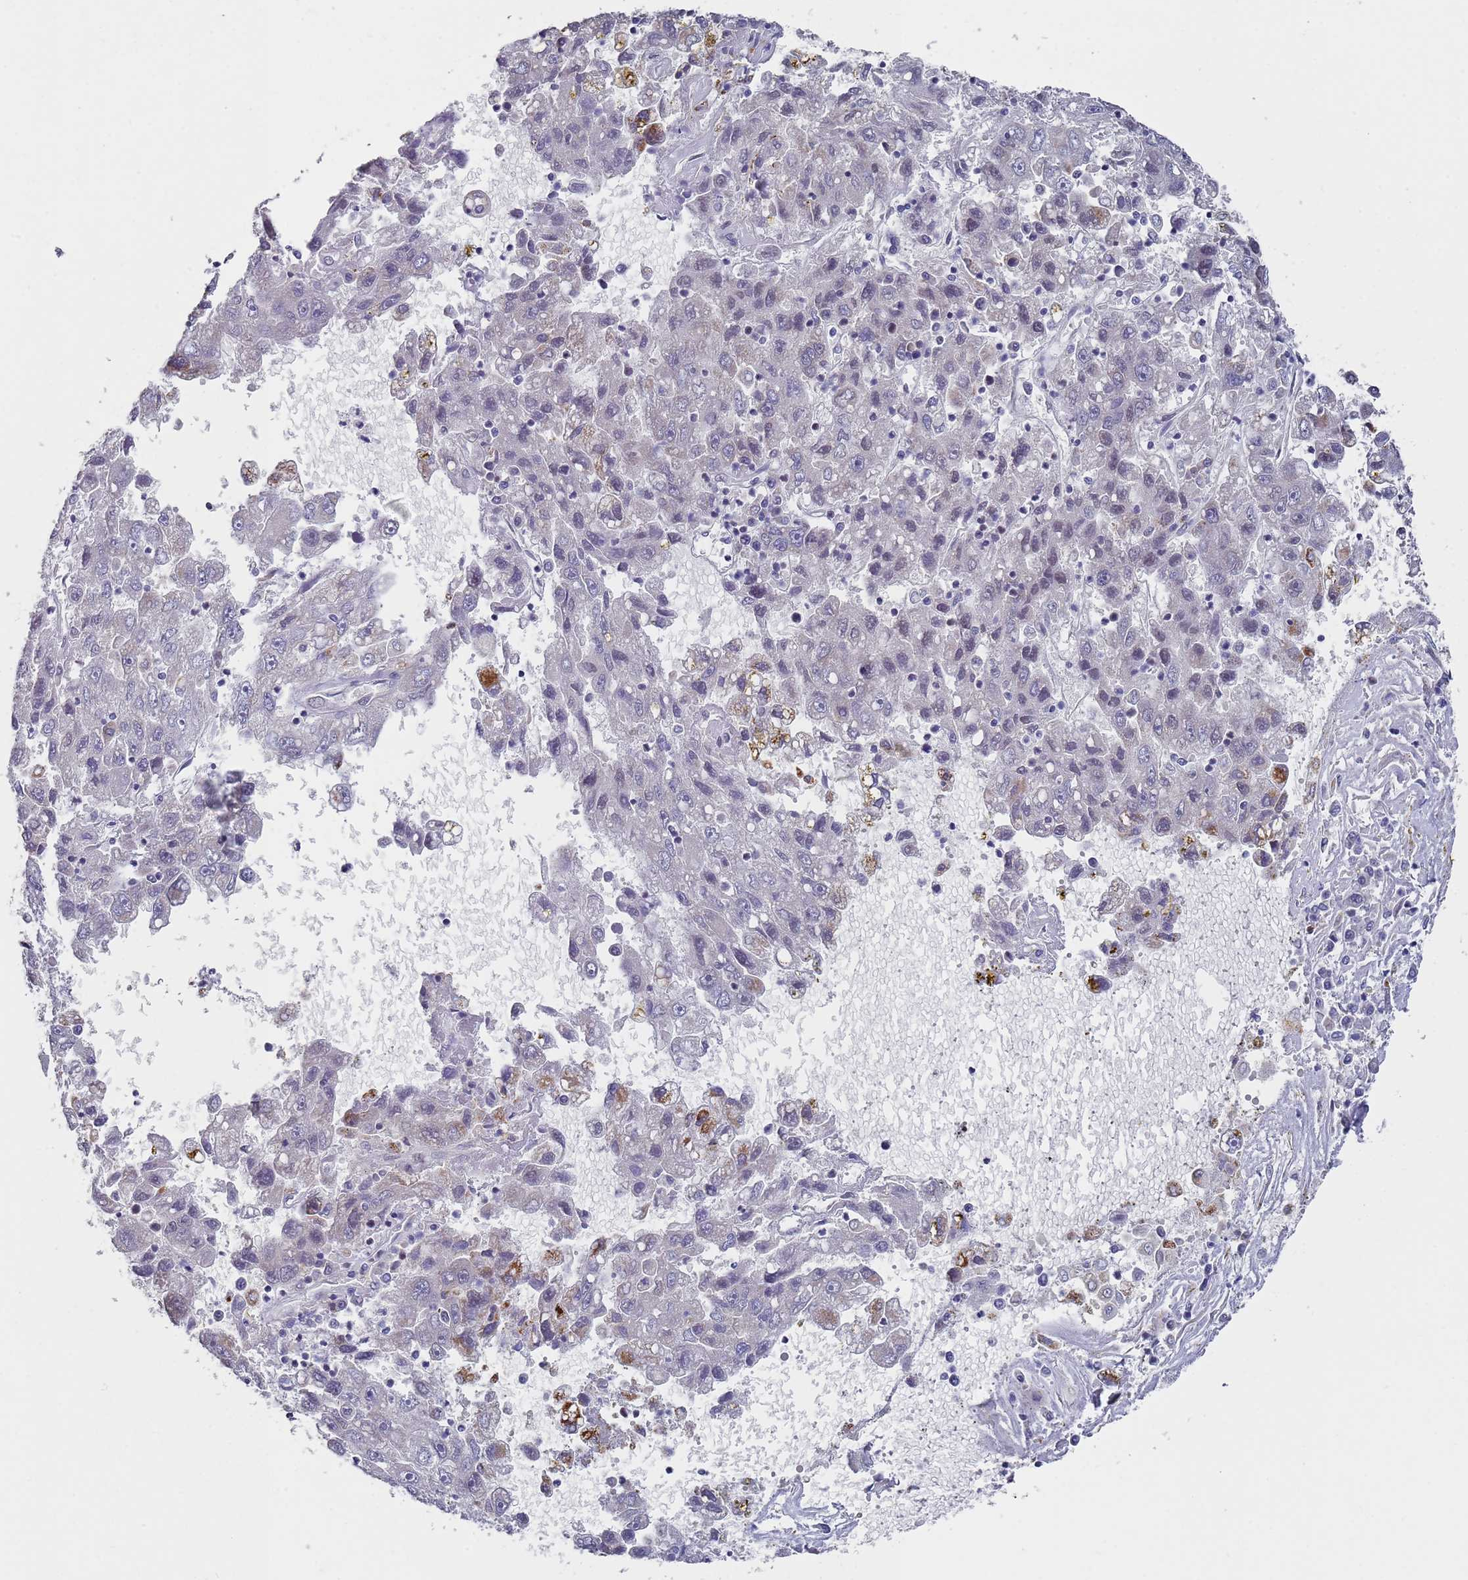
{"staining": {"intensity": "negative", "quantity": "none", "location": "none"}, "tissue": "liver cancer", "cell_type": "Tumor cells", "image_type": "cancer", "snomed": [{"axis": "morphology", "description": "Carcinoma, Hepatocellular, NOS"}, {"axis": "topography", "description": "Liver"}], "caption": "Immunohistochemistry (IHC) of liver cancer (hepatocellular carcinoma) displays no expression in tumor cells.", "gene": "COPS6", "patient": {"sex": "male", "age": 49}}